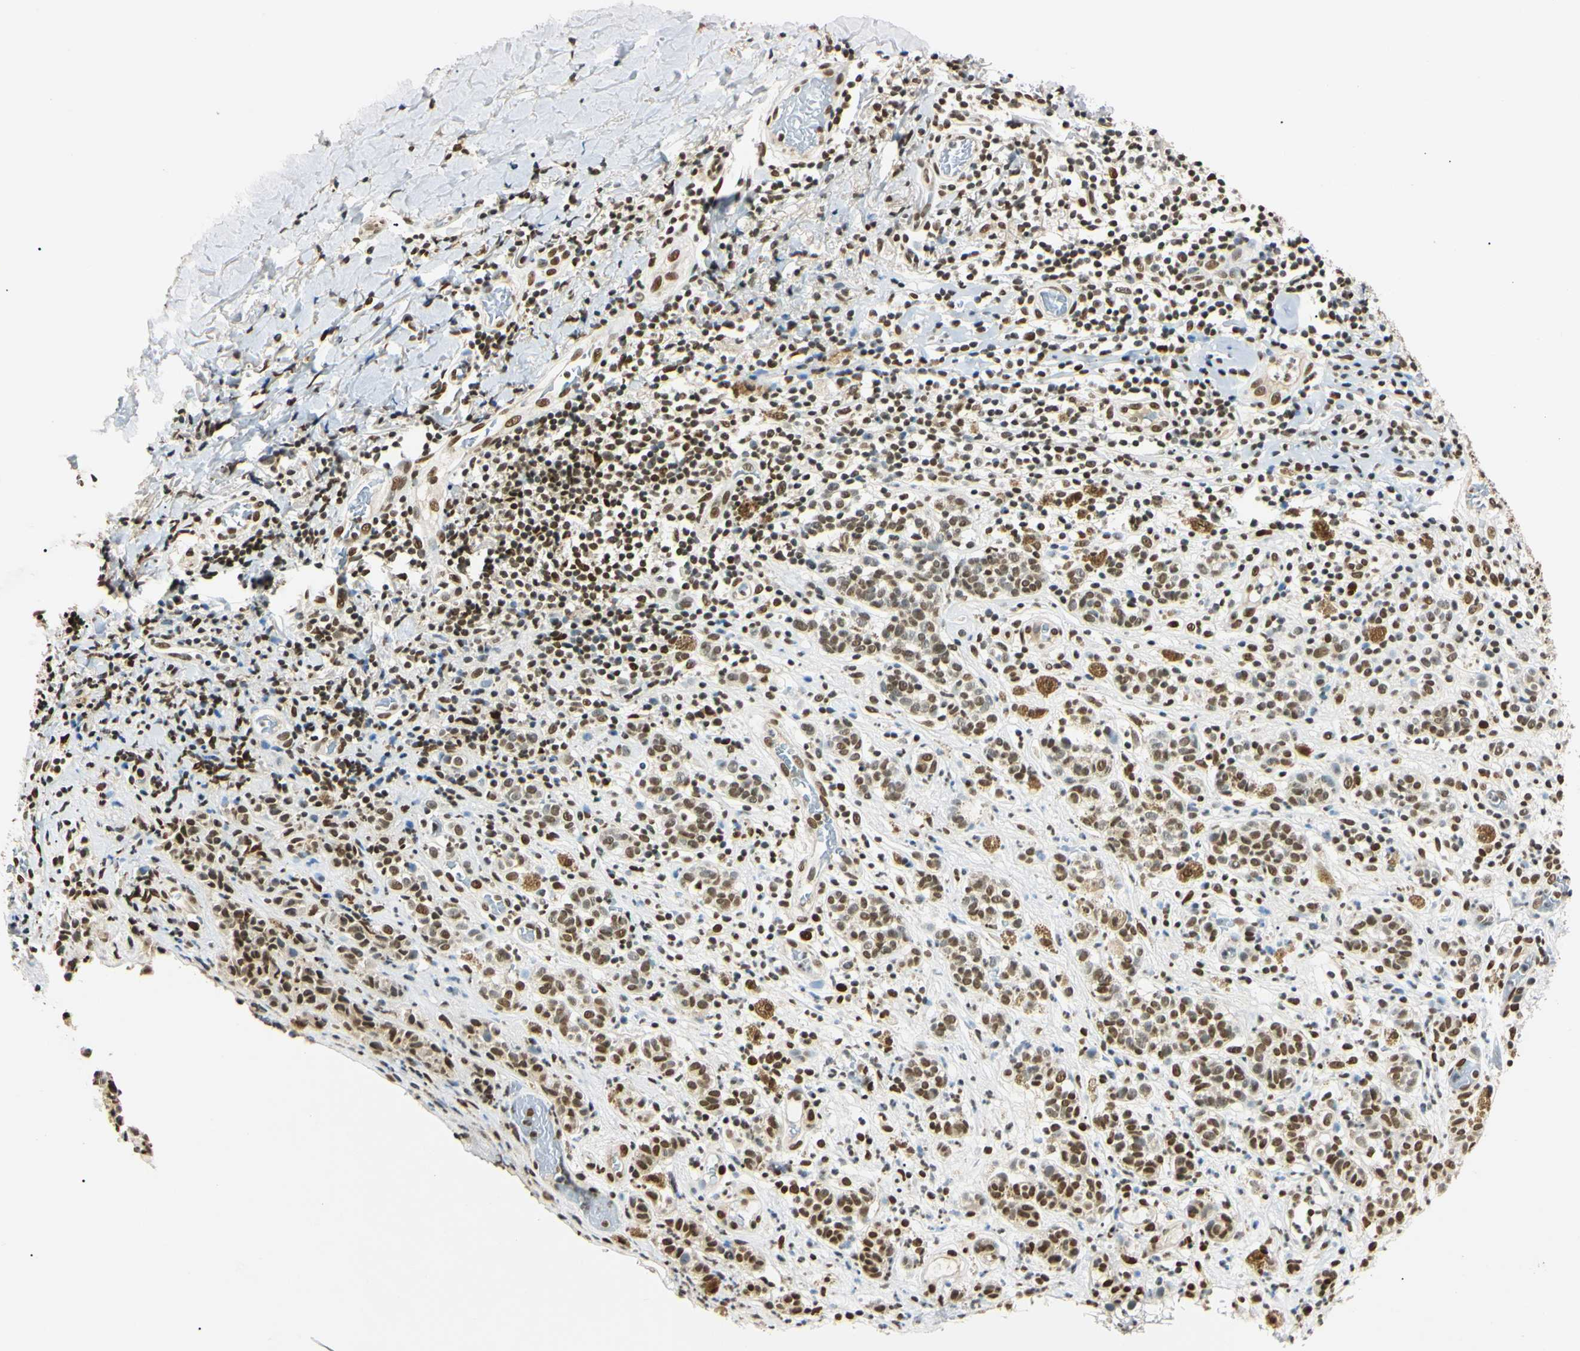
{"staining": {"intensity": "strong", "quantity": ">75%", "location": "nuclear"}, "tissue": "melanoma", "cell_type": "Tumor cells", "image_type": "cancer", "snomed": [{"axis": "morphology", "description": "Malignant melanoma, NOS"}, {"axis": "topography", "description": "Skin"}], "caption": "Protein expression analysis of human melanoma reveals strong nuclear positivity in approximately >75% of tumor cells. The staining was performed using DAB, with brown indicating positive protein expression. Nuclei are stained blue with hematoxylin.", "gene": "SMARCA5", "patient": {"sex": "male", "age": 64}}